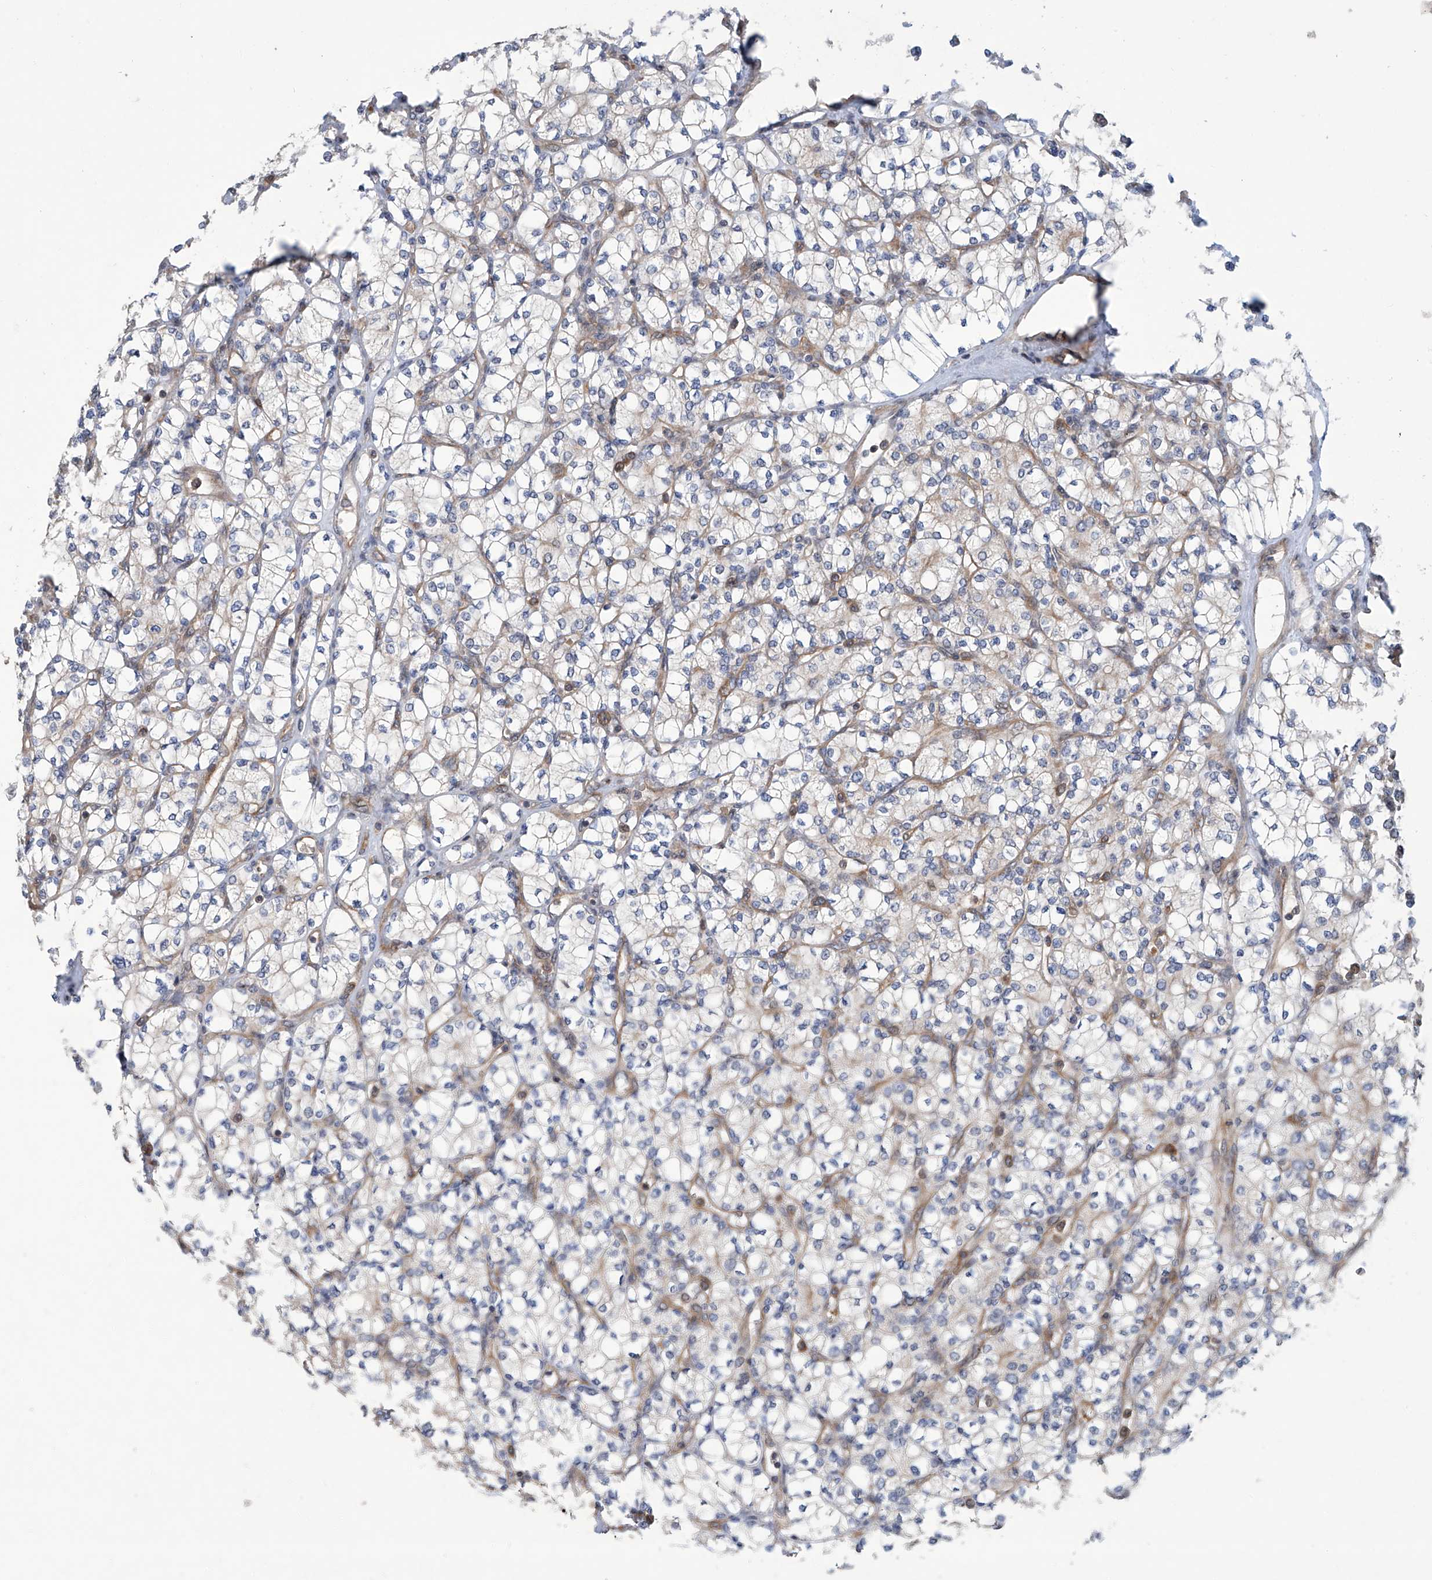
{"staining": {"intensity": "negative", "quantity": "none", "location": "none"}, "tissue": "renal cancer", "cell_type": "Tumor cells", "image_type": "cancer", "snomed": [{"axis": "morphology", "description": "Adenocarcinoma, NOS"}, {"axis": "topography", "description": "Kidney"}], "caption": "Tumor cells show no significant expression in renal adenocarcinoma. (Brightfield microscopy of DAB immunohistochemistry at high magnification).", "gene": "EIF2D", "patient": {"sex": "male", "age": 77}}